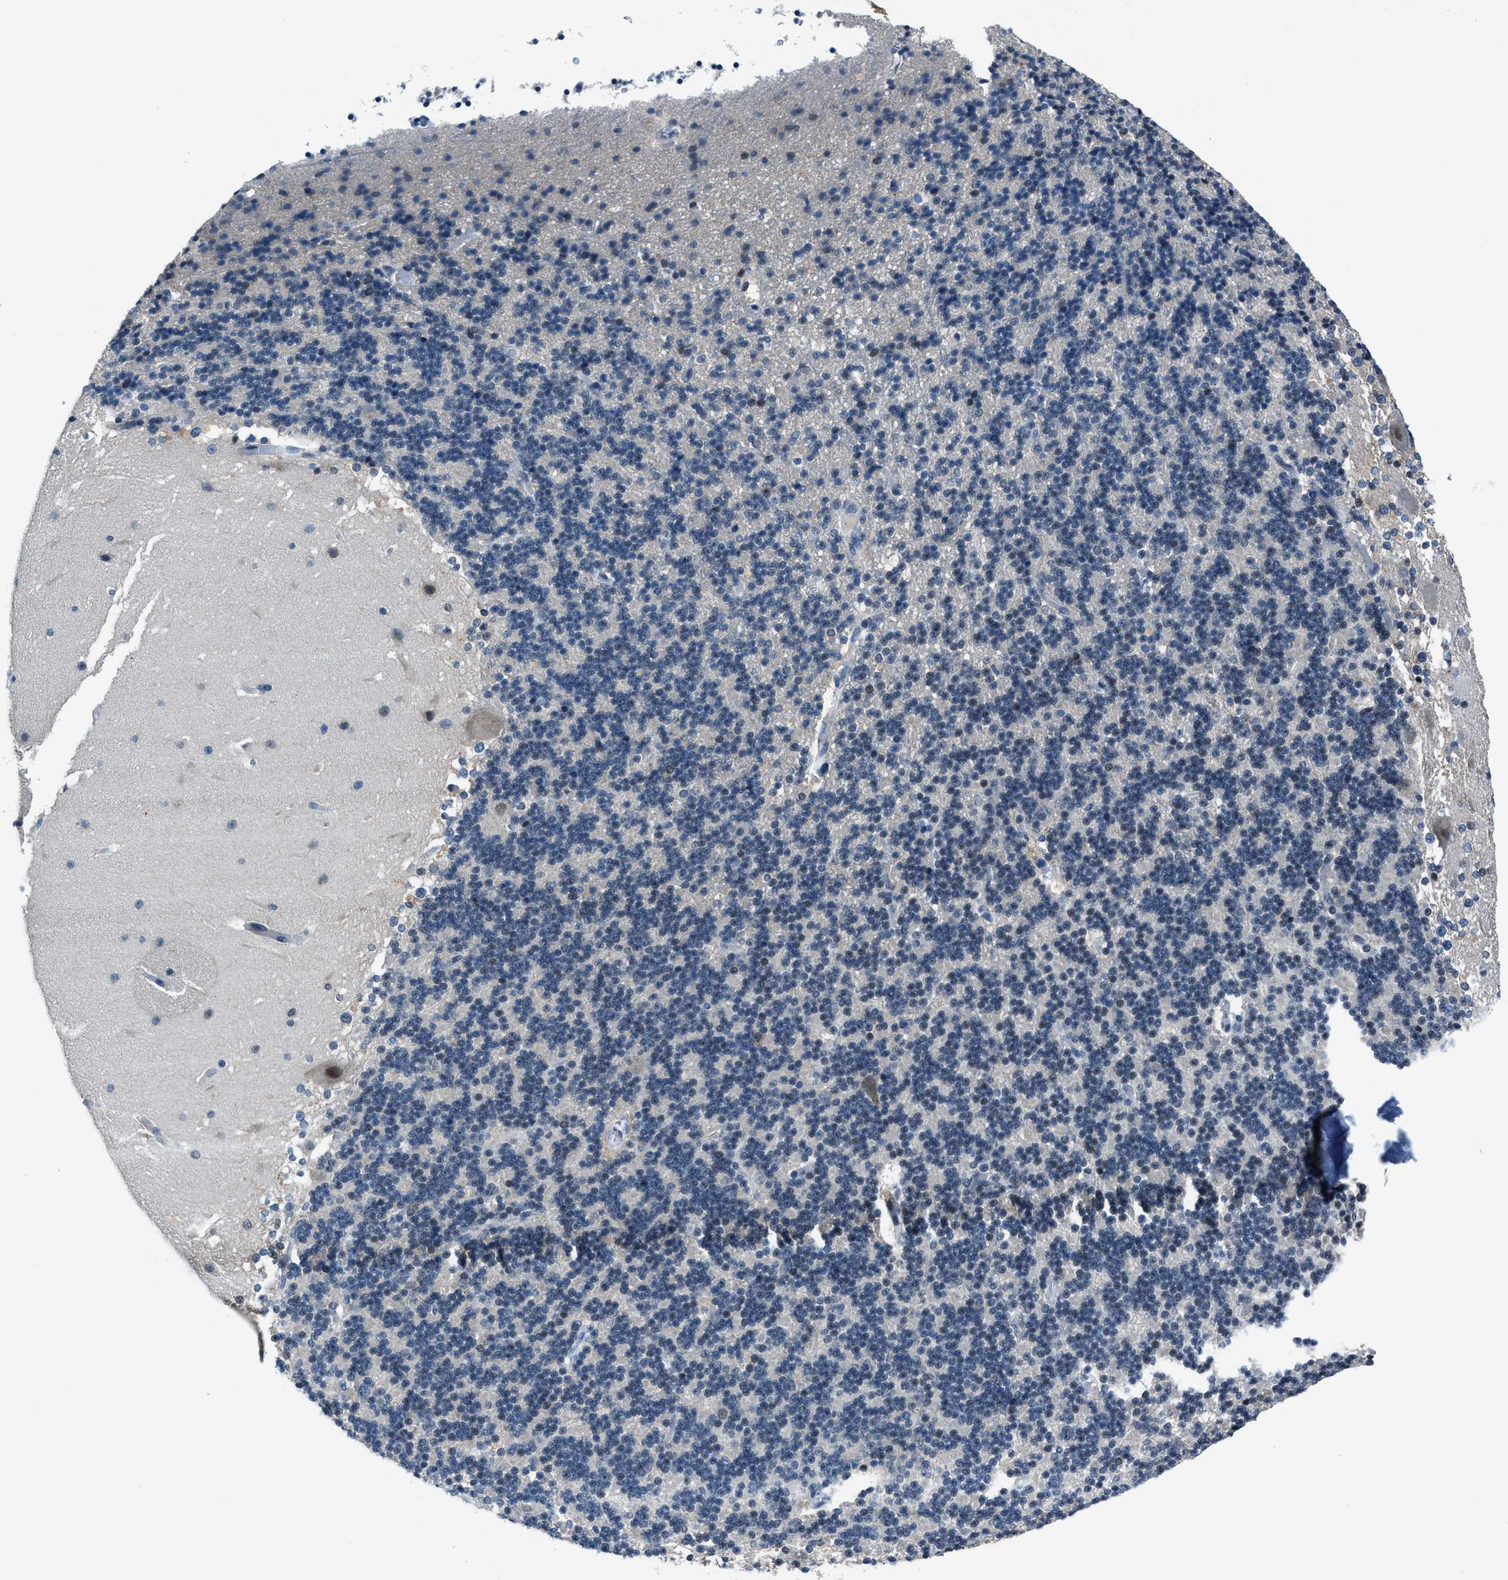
{"staining": {"intensity": "negative", "quantity": "none", "location": "none"}, "tissue": "cerebellum", "cell_type": "Cells in granular layer", "image_type": "normal", "snomed": [{"axis": "morphology", "description": "Normal tissue, NOS"}, {"axis": "topography", "description": "Cerebellum"}], "caption": "IHC histopathology image of normal human cerebellum stained for a protein (brown), which displays no expression in cells in granular layer.", "gene": "DUSP19", "patient": {"sex": "female", "age": 19}}